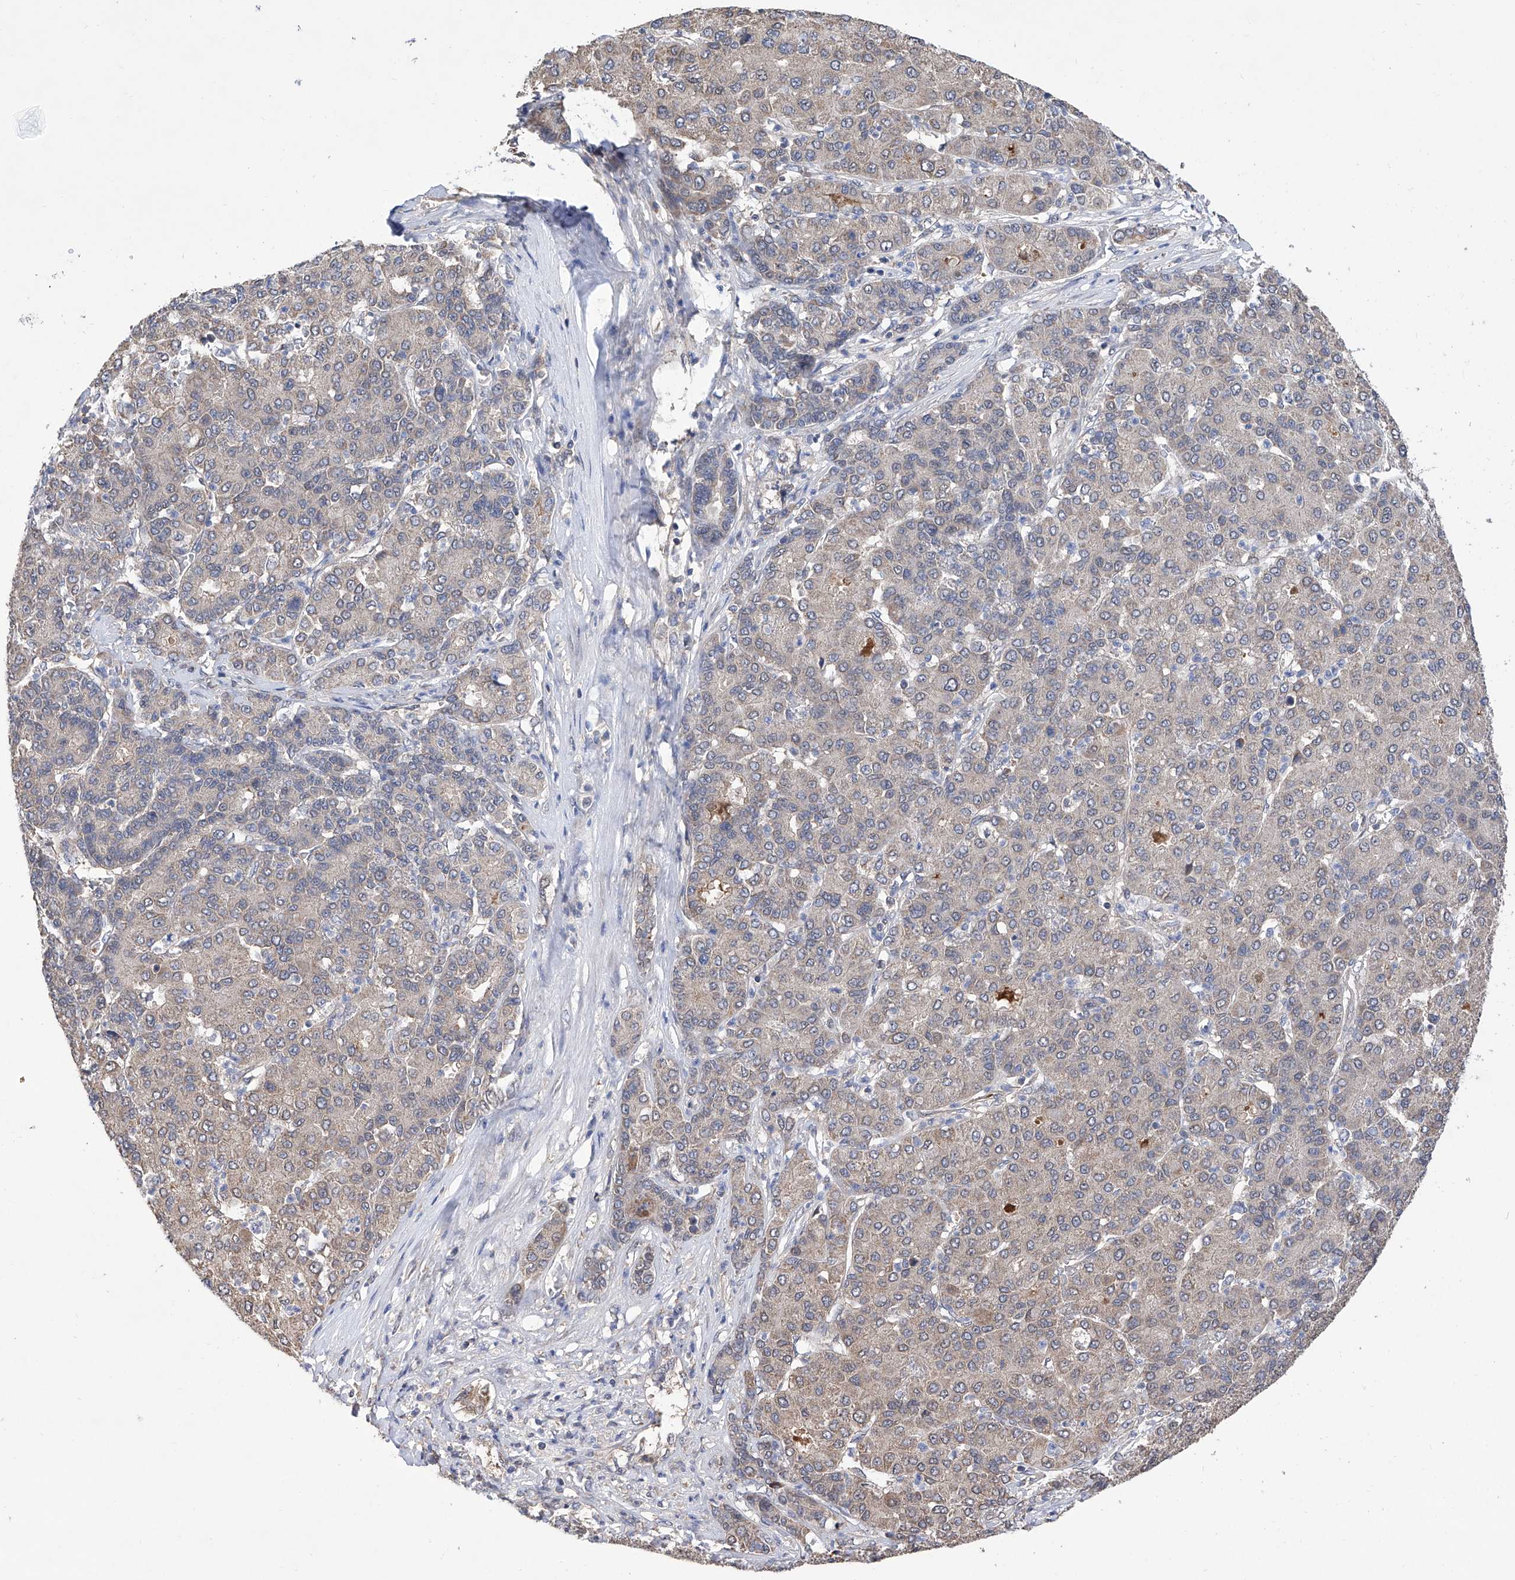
{"staining": {"intensity": "negative", "quantity": "none", "location": "none"}, "tissue": "liver cancer", "cell_type": "Tumor cells", "image_type": "cancer", "snomed": [{"axis": "morphology", "description": "Carcinoma, Hepatocellular, NOS"}, {"axis": "topography", "description": "Liver"}], "caption": "Immunohistochemistry micrograph of neoplastic tissue: human liver cancer (hepatocellular carcinoma) stained with DAB (3,3'-diaminobenzidine) displays no significant protein positivity in tumor cells.", "gene": "USP45", "patient": {"sex": "male", "age": 65}}